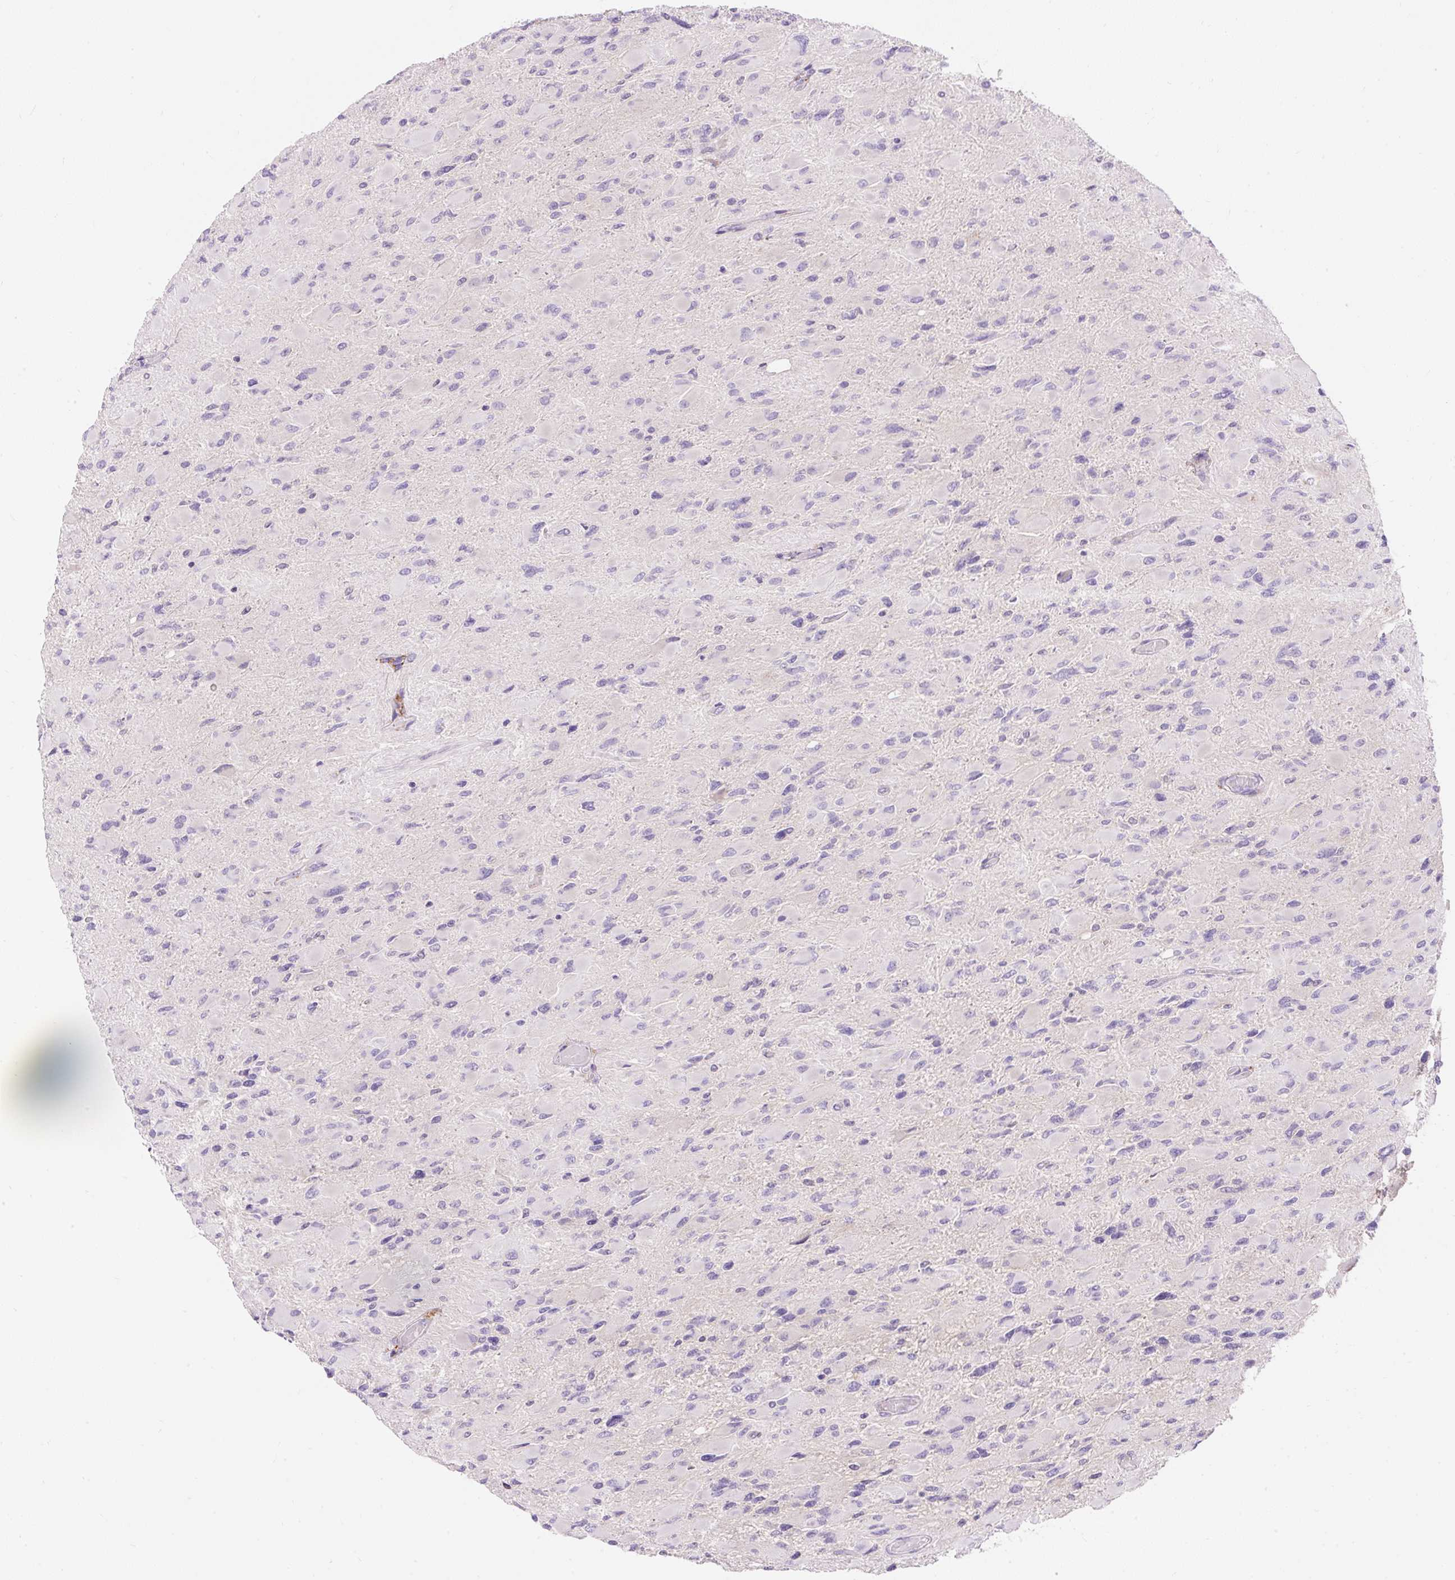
{"staining": {"intensity": "negative", "quantity": "none", "location": "none"}, "tissue": "glioma", "cell_type": "Tumor cells", "image_type": "cancer", "snomed": [{"axis": "morphology", "description": "Glioma, malignant, High grade"}, {"axis": "topography", "description": "Cerebral cortex"}], "caption": "Immunohistochemistry (IHC) of human malignant glioma (high-grade) reveals no positivity in tumor cells. Nuclei are stained in blue.", "gene": "TMEM150C", "patient": {"sex": "female", "age": 36}}